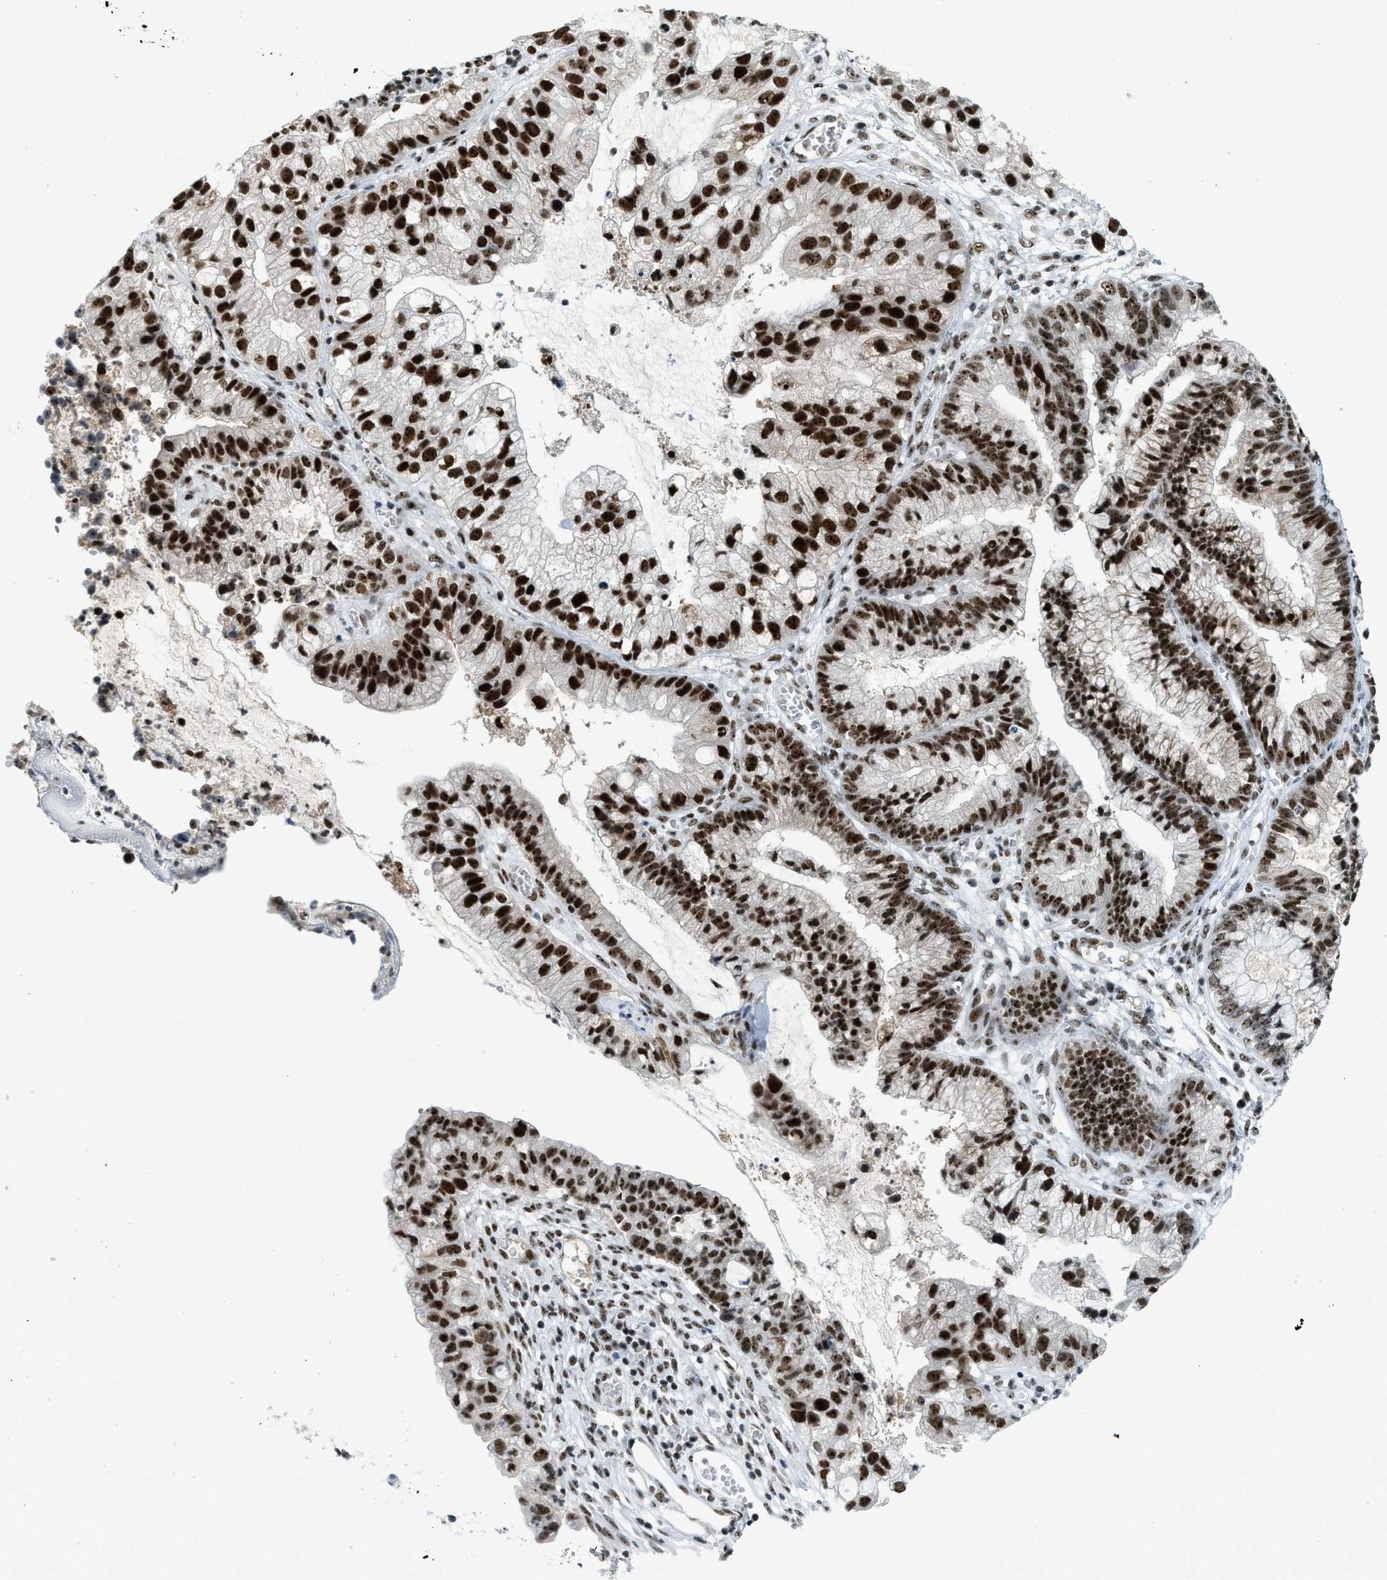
{"staining": {"intensity": "strong", "quantity": ">75%", "location": "nuclear"}, "tissue": "cervical cancer", "cell_type": "Tumor cells", "image_type": "cancer", "snomed": [{"axis": "morphology", "description": "Adenocarcinoma, NOS"}, {"axis": "topography", "description": "Cervix"}], "caption": "Protein staining of adenocarcinoma (cervical) tissue reveals strong nuclear expression in approximately >75% of tumor cells.", "gene": "URB1", "patient": {"sex": "female", "age": 44}}